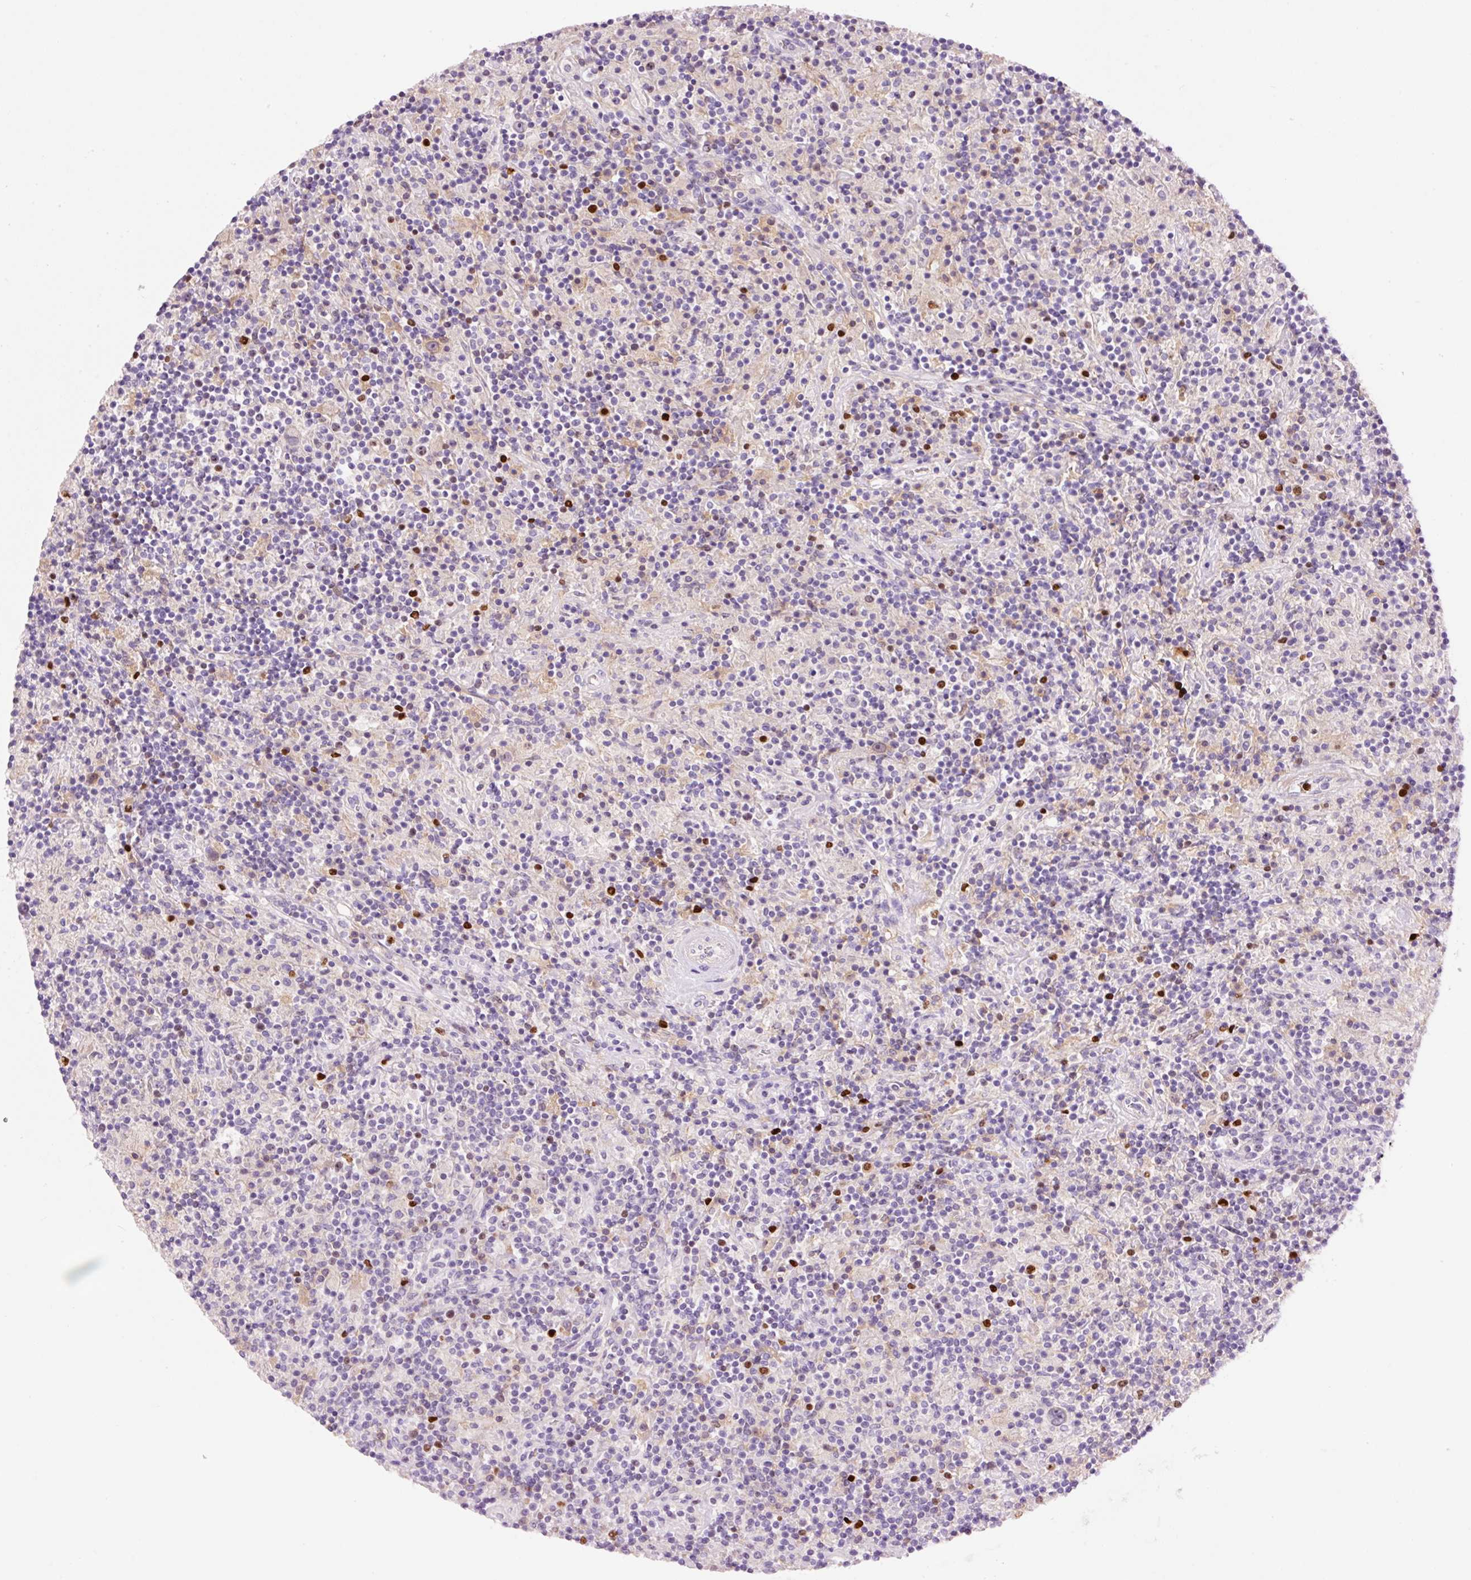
{"staining": {"intensity": "weak", "quantity": "25%-75%", "location": "cytoplasmic/membranous"}, "tissue": "lymphoma", "cell_type": "Tumor cells", "image_type": "cancer", "snomed": [{"axis": "morphology", "description": "Hodgkin's disease, NOS"}, {"axis": "topography", "description": "Lymph node"}], "caption": "Immunohistochemistry photomicrograph of human Hodgkin's disease stained for a protein (brown), which exhibits low levels of weak cytoplasmic/membranous positivity in approximately 25%-75% of tumor cells.", "gene": "DPPA4", "patient": {"sex": "male", "age": 70}}